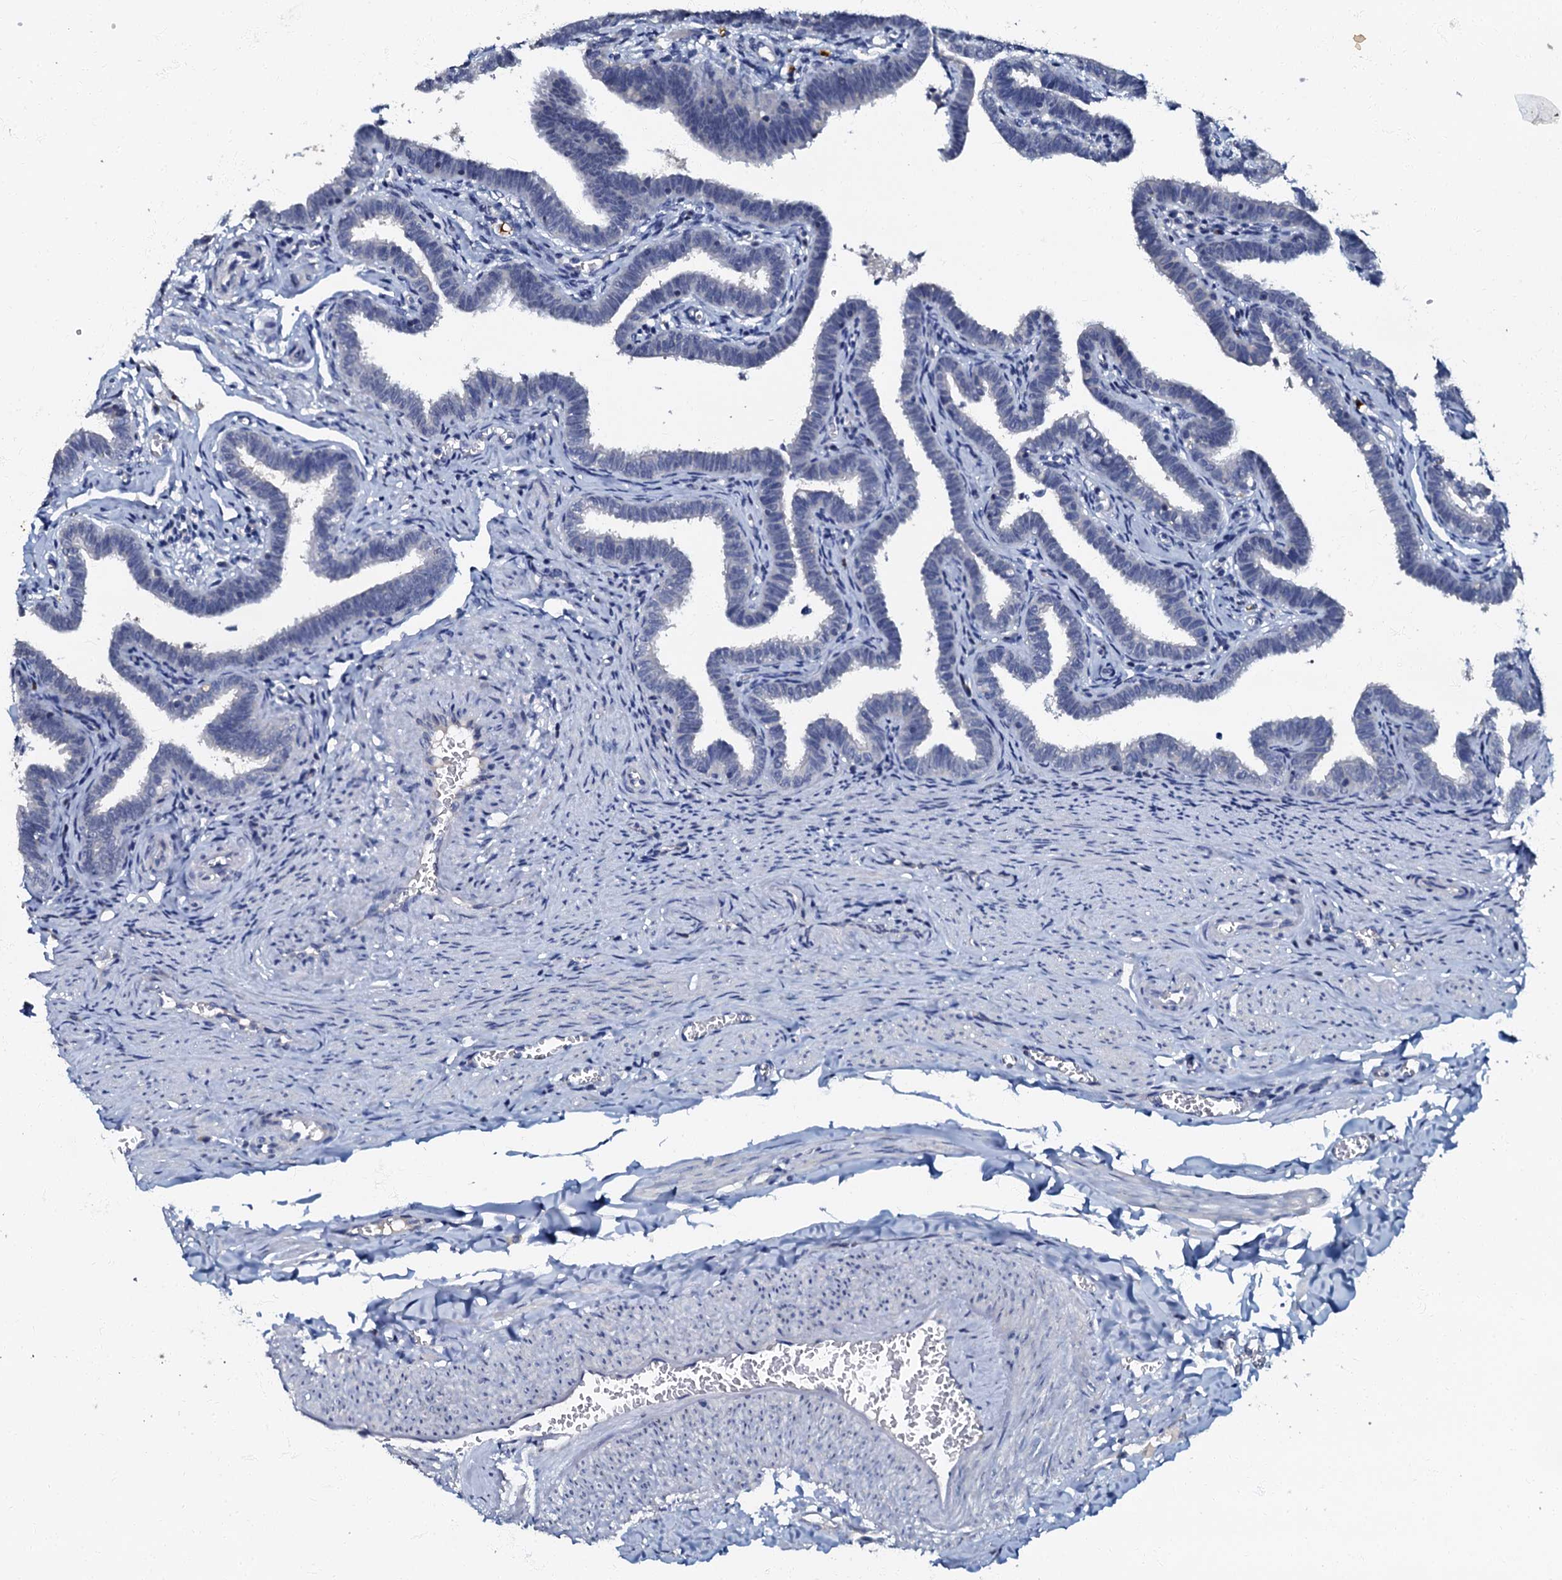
{"staining": {"intensity": "negative", "quantity": "none", "location": "none"}, "tissue": "fallopian tube", "cell_type": "Glandular cells", "image_type": "normal", "snomed": [{"axis": "morphology", "description": "Normal tissue, NOS"}, {"axis": "topography", "description": "Fallopian tube"}], "caption": "Glandular cells show no significant expression in unremarkable fallopian tube. (DAB immunohistochemistry visualized using brightfield microscopy, high magnification).", "gene": "OLAH", "patient": {"sex": "female", "age": 36}}